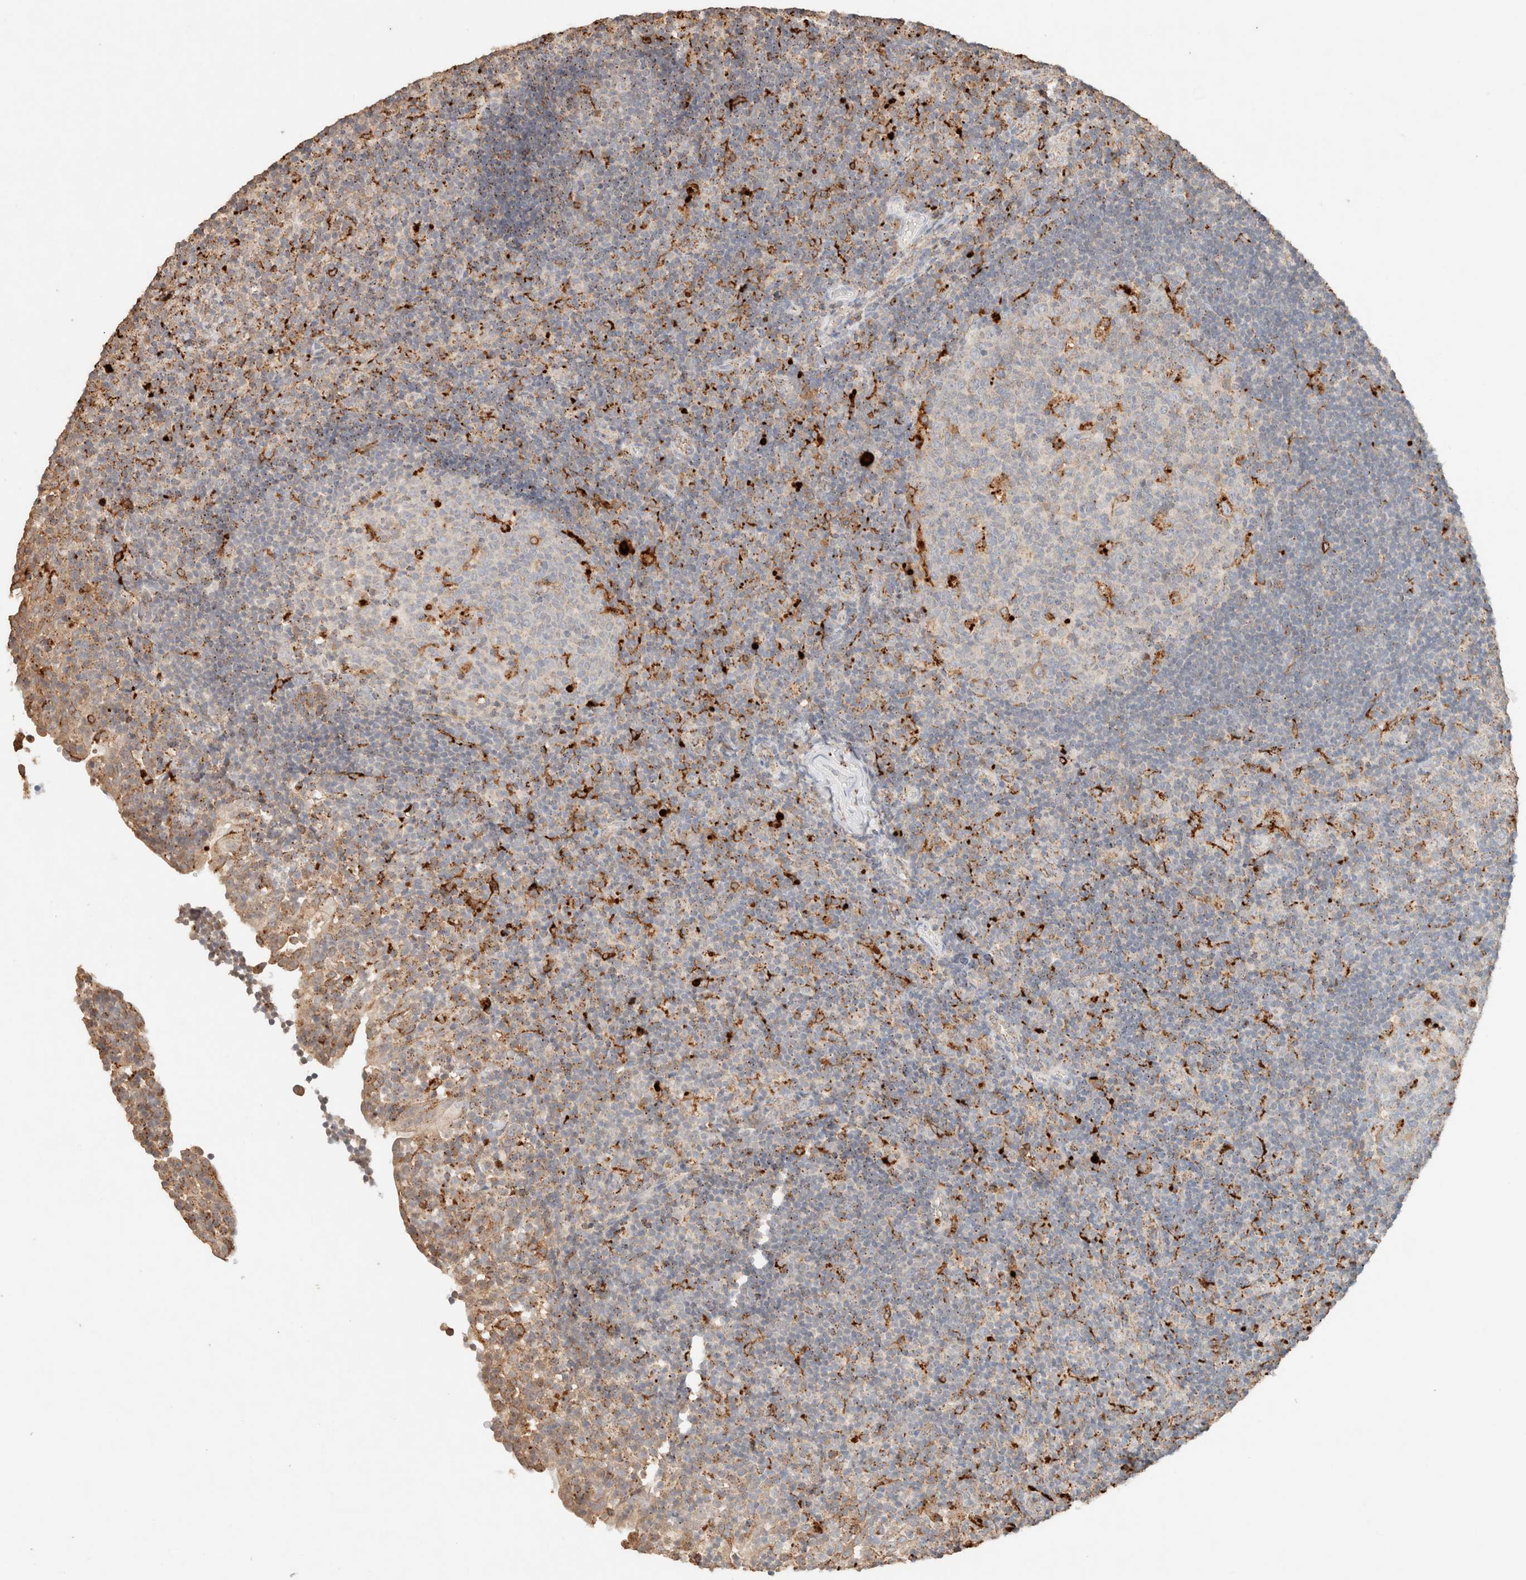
{"staining": {"intensity": "strong", "quantity": "<25%", "location": "cytoplasmic/membranous"}, "tissue": "tonsil", "cell_type": "Germinal center cells", "image_type": "normal", "snomed": [{"axis": "morphology", "description": "Normal tissue, NOS"}, {"axis": "topography", "description": "Tonsil"}], "caption": "DAB immunohistochemical staining of unremarkable human tonsil exhibits strong cytoplasmic/membranous protein positivity in approximately <25% of germinal center cells.", "gene": "CTSC", "patient": {"sex": "female", "age": 40}}